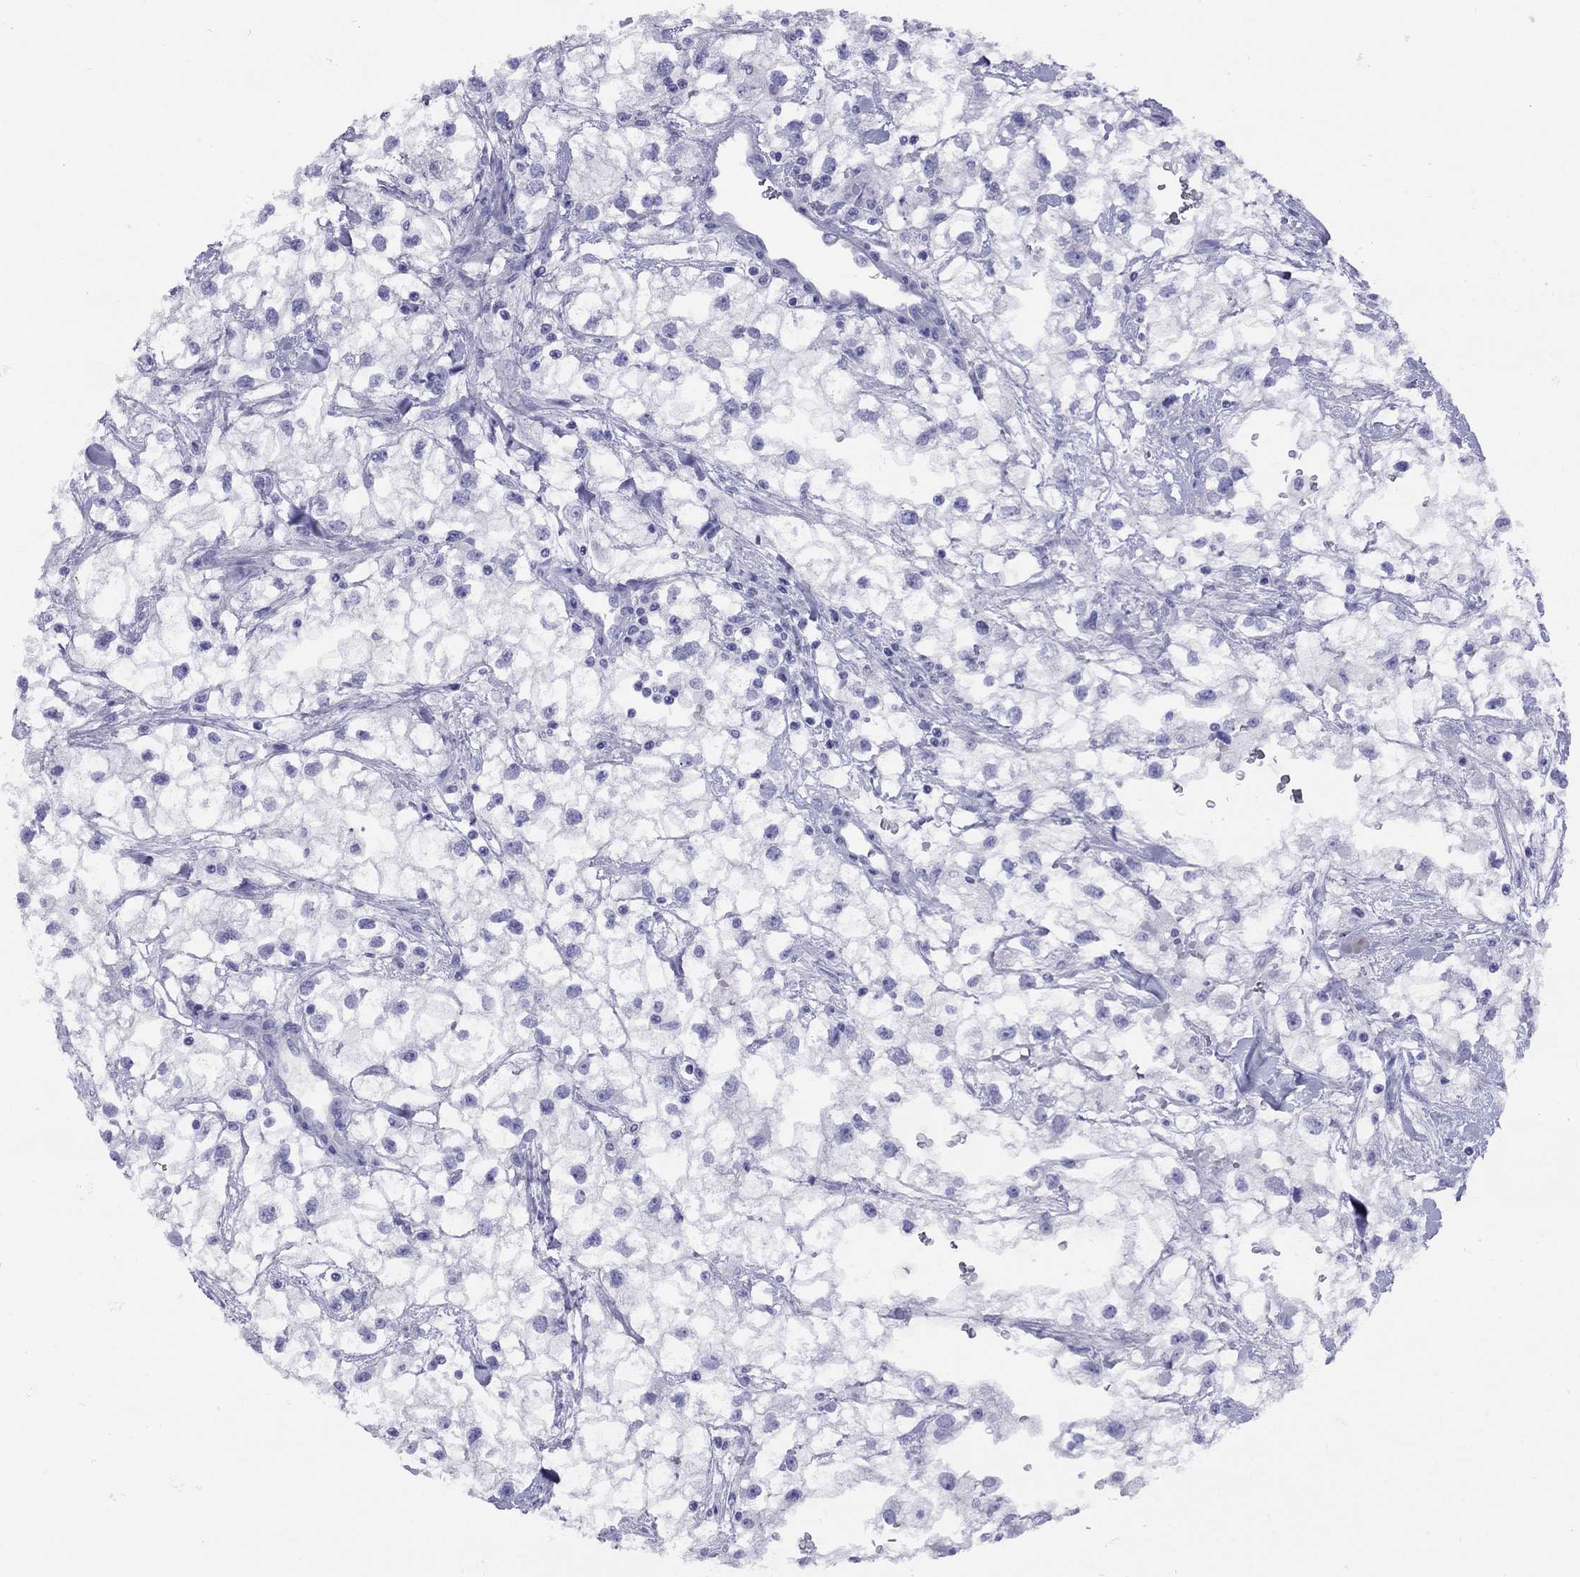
{"staining": {"intensity": "negative", "quantity": "none", "location": "none"}, "tissue": "renal cancer", "cell_type": "Tumor cells", "image_type": "cancer", "snomed": [{"axis": "morphology", "description": "Adenocarcinoma, NOS"}, {"axis": "topography", "description": "Kidney"}], "caption": "A histopathology image of human renal adenocarcinoma is negative for staining in tumor cells.", "gene": "GRIA2", "patient": {"sex": "male", "age": 59}}